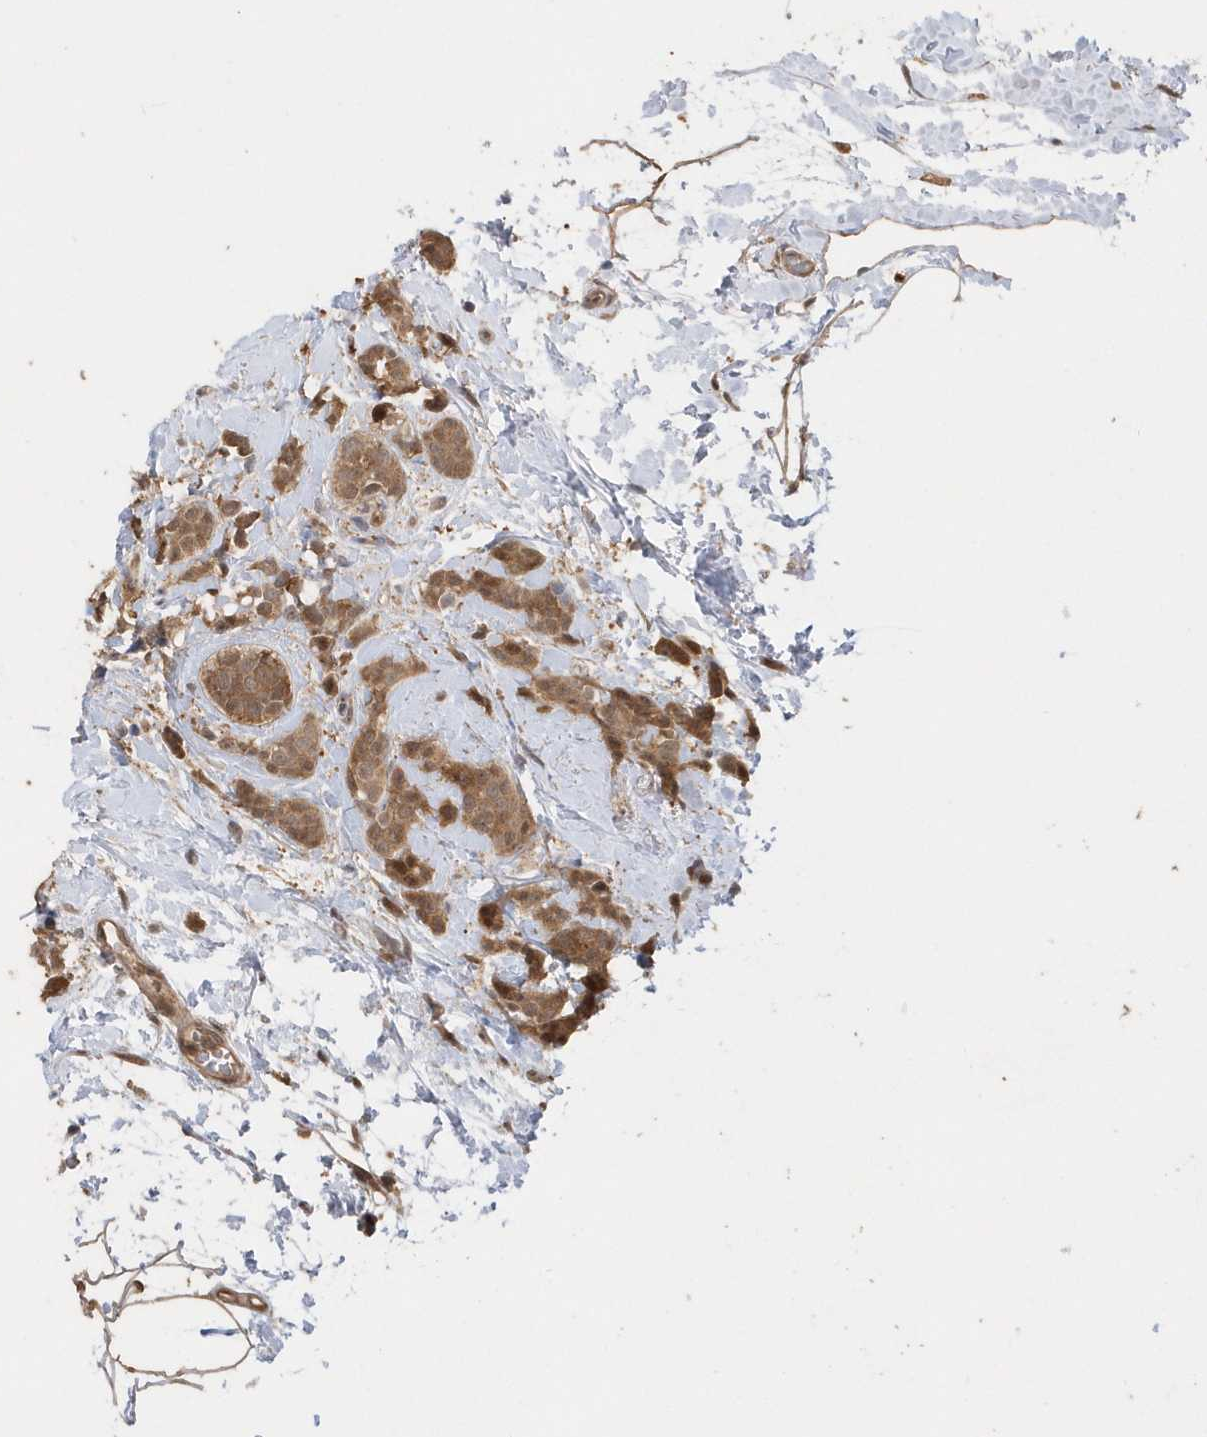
{"staining": {"intensity": "moderate", "quantity": ">75%", "location": "cytoplasmic/membranous"}, "tissue": "breast cancer", "cell_type": "Tumor cells", "image_type": "cancer", "snomed": [{"axis": "morphology", "description": "Lobular carcinoma, in situ"}, {"axis": "morphology", "description": "Lobular carcinoma"}, {"axis": "topography", "description": "Breast"}], "caption": "Immunohistochemical staining of human breast cancer shows medium levels of moderate cytoplasmic/membranous expression in about >75% of tumor cells.", "gene": "RPE", "patient": {"sex": "female", "age": 41}}